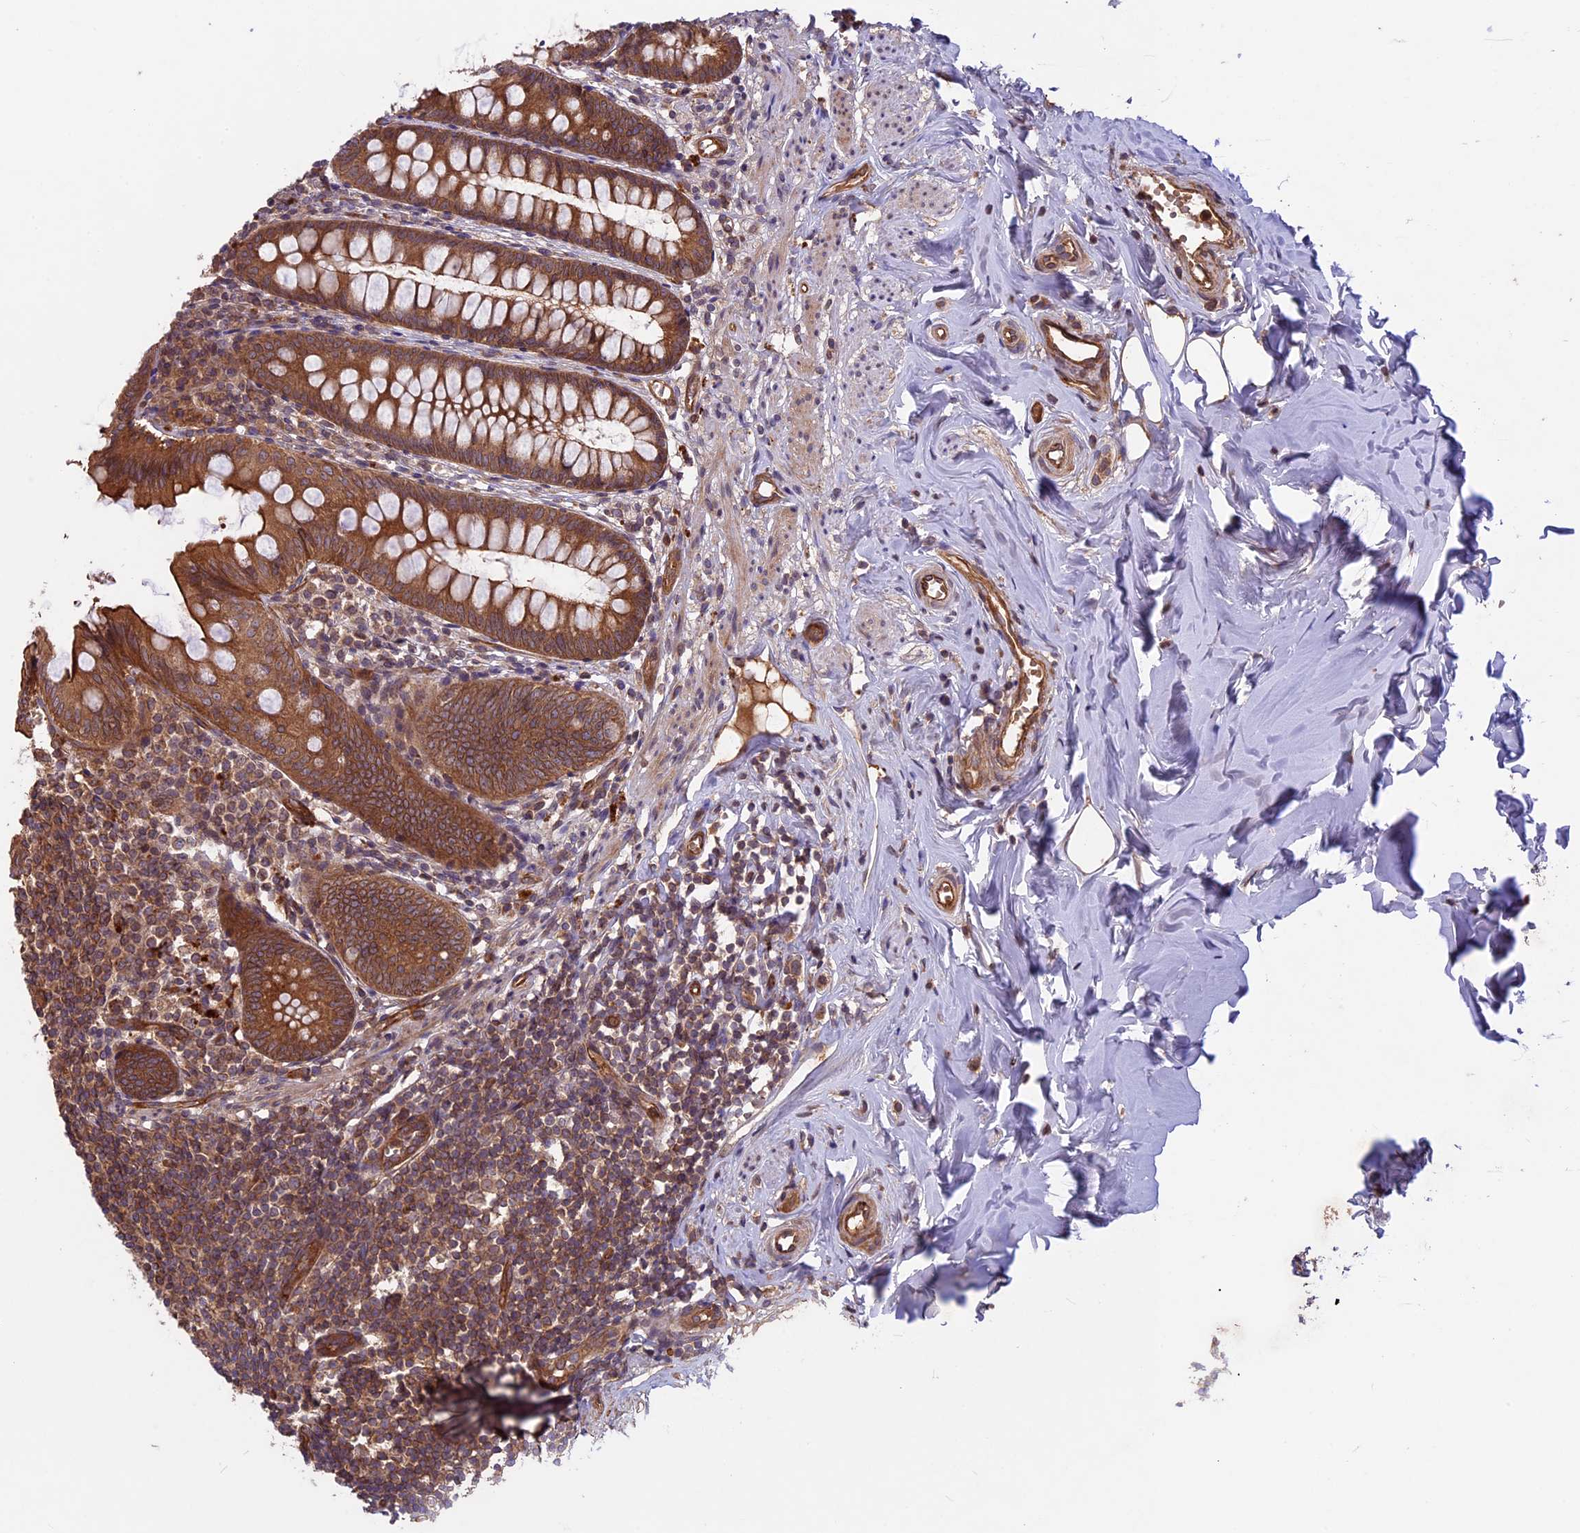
{"staining": {"intensity": "moderate", "quantity": ">75%", "location": "cytoplasmic/membranous"}, "tissue": "appendix", "cell_type": "Glandular cells", "image_type": "normal", "snomed": [{"axis": "morphology", "description": "Normal tissue, NOS"}, {"axis": "topography", "description": "Appendix"}], "caption": "A photomicrograph showing moderate cytoplasmic/membranous expression in approximately >75% of glandular cells in normal appendix, as visualized by brown immunohistochemical staining.", "gene": "CCDC125", "patient": {"sex": "female", "age": 51}}